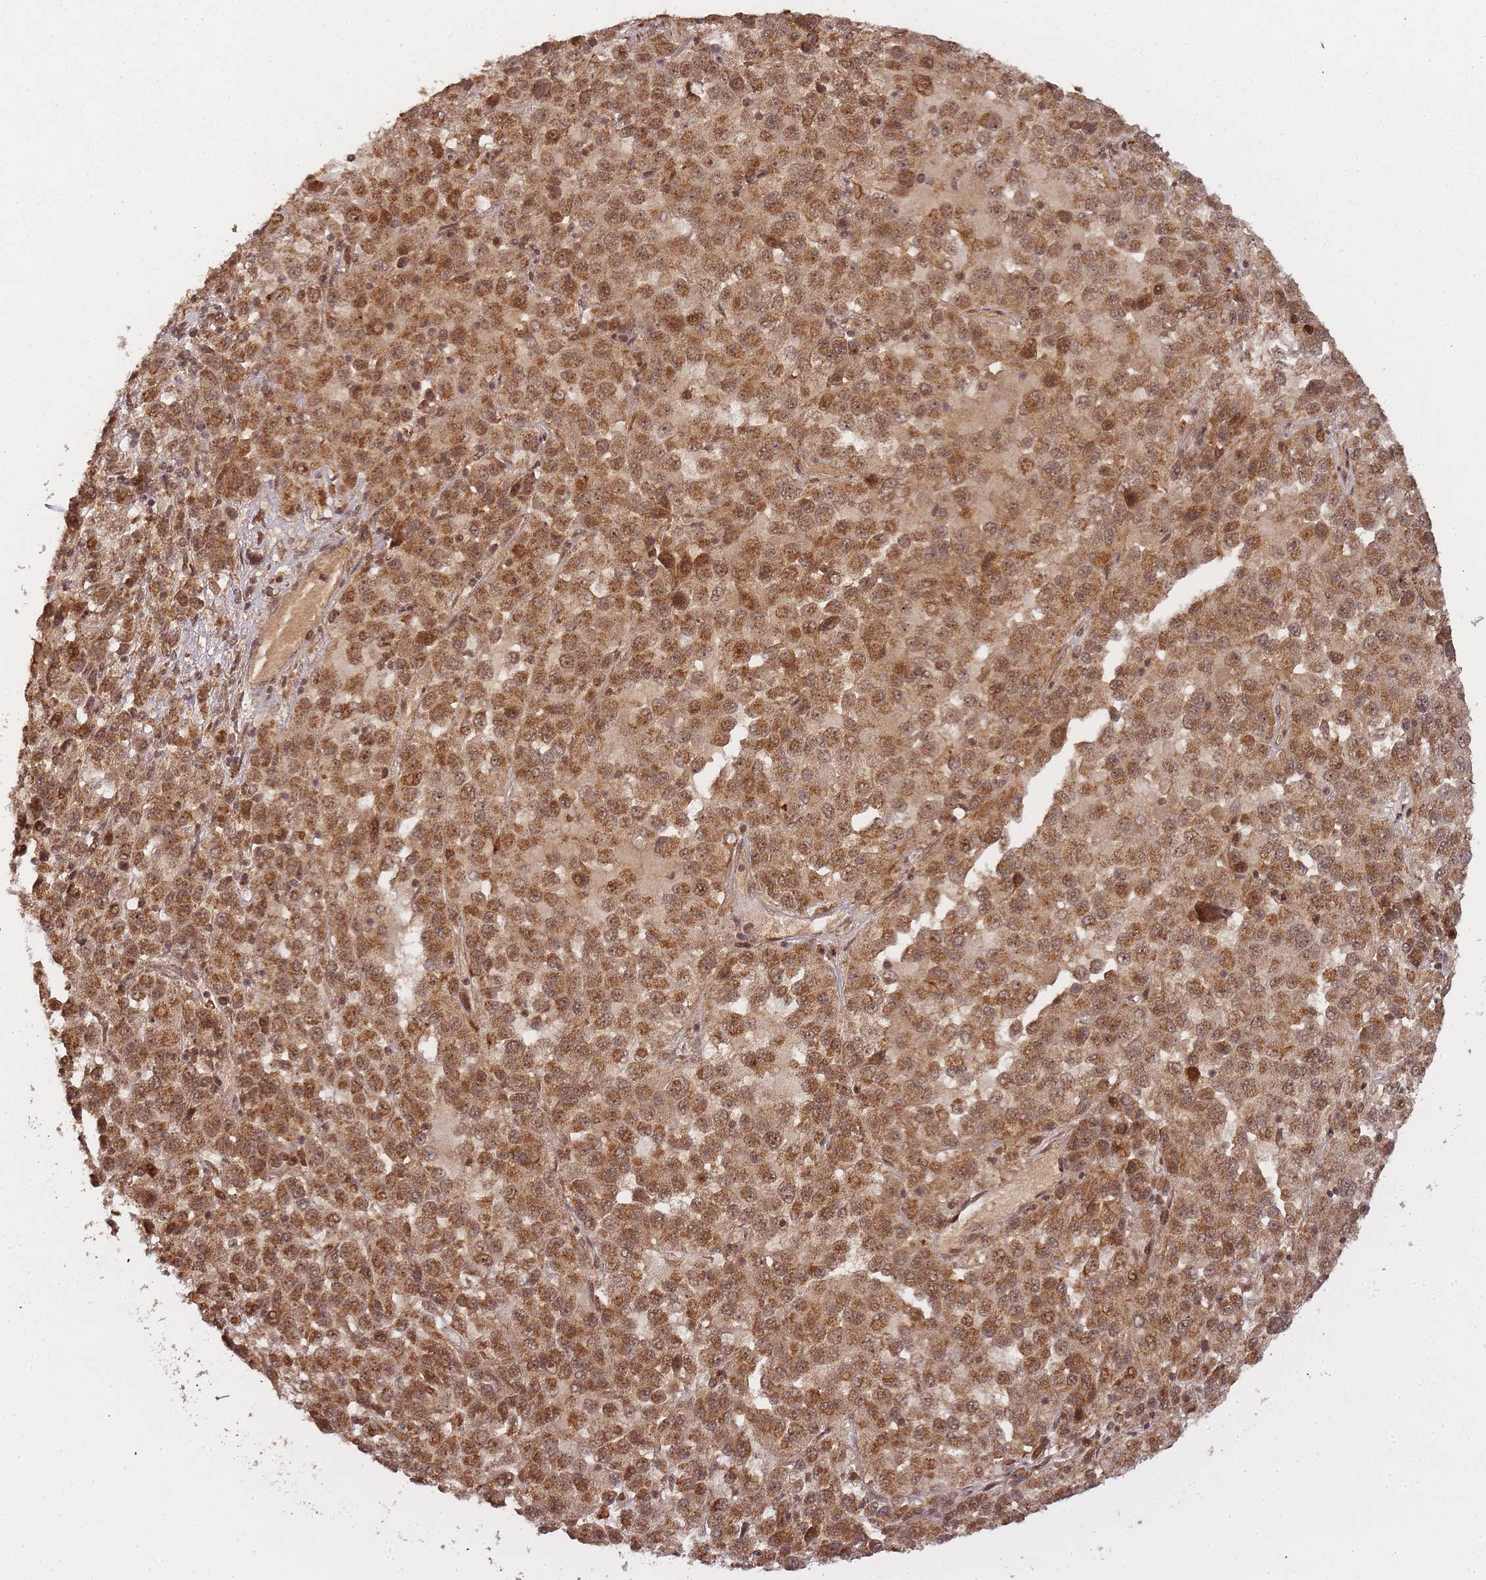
{"staining": {"intensity": "moderate", "quantity": ">75%", "location": "cytoplasmic/membranous,nuclear"}, "tissue": "melanoma", "cell_type": "Tumor cells", "image_type": "cancer", "snomed": [{"axis": "morphology", "description": "Malignant melanoma, Metastatic site"}, {"axis": "topography", "description": "Lung"}], "caption": "High-power microscopy captured an immunohistochemistry histopathology image of melanoma, revealing moderate cytoplasmic/membranous and nuclear staining in about >75% of tumor cells. (IHC, brightfield microscopy, high magnification).", "gene": "ZNF497", "patient": {"sex": "male", "age": 64}}